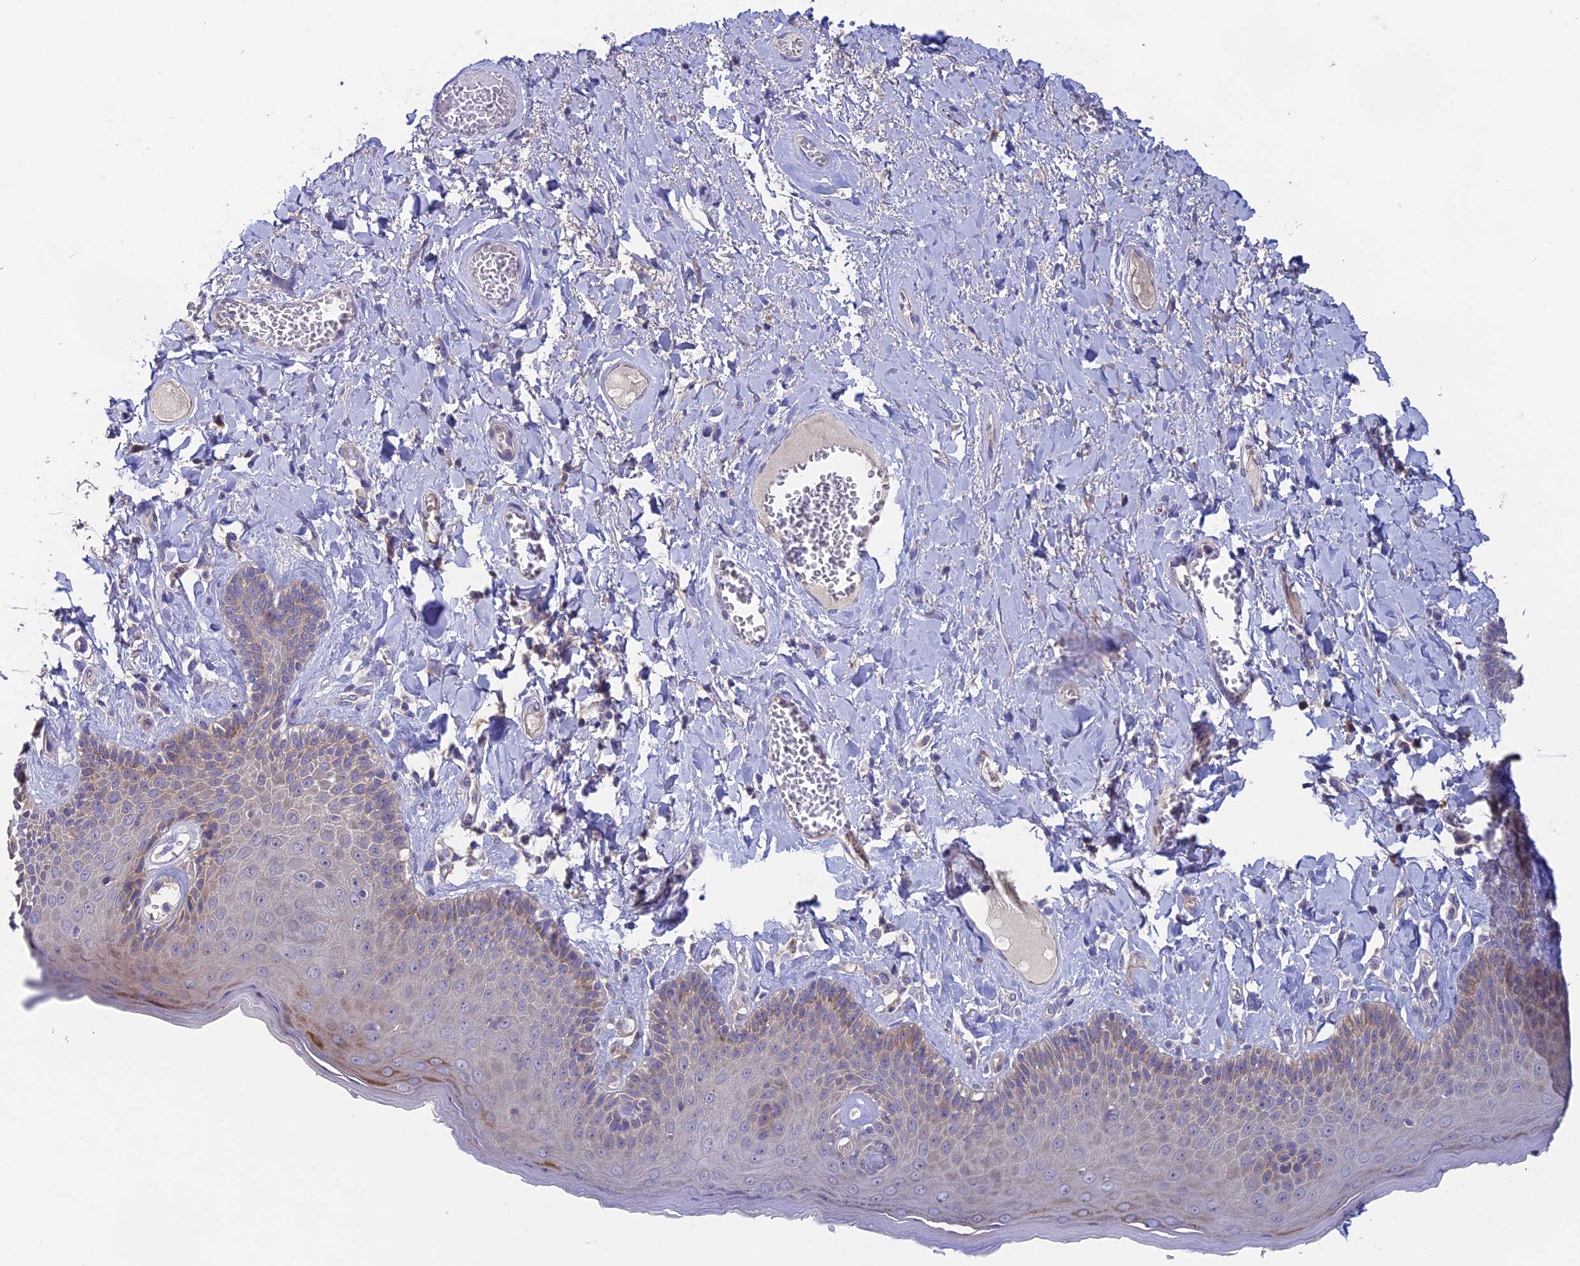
{"staining": {"intensity": "weak", "quantity": "<25%", "location": "cytoplasmic/membranous"}, "tissue": "skin", "cell_type": "Epidermal cells", "image_type": "normal", "snomed": [{"axis": "morphology", "description": "Normal tissue, NOS"}, {"axis": "topography", "description": "Anal"}], "caption": "A high-resolution micrograph shows immunohistochemistry (IHC) staining of normal skin, which shows no significant staining in epidermal cells. (Stains: DAB (3,3'-diaminobenzidine) immunohistochemistry with hematoxylin counter stain, Microscopy: brightfield microscopy at high magnification).", "gene": "TENT4B", "patient": {"sex": "male", "age": 69}}